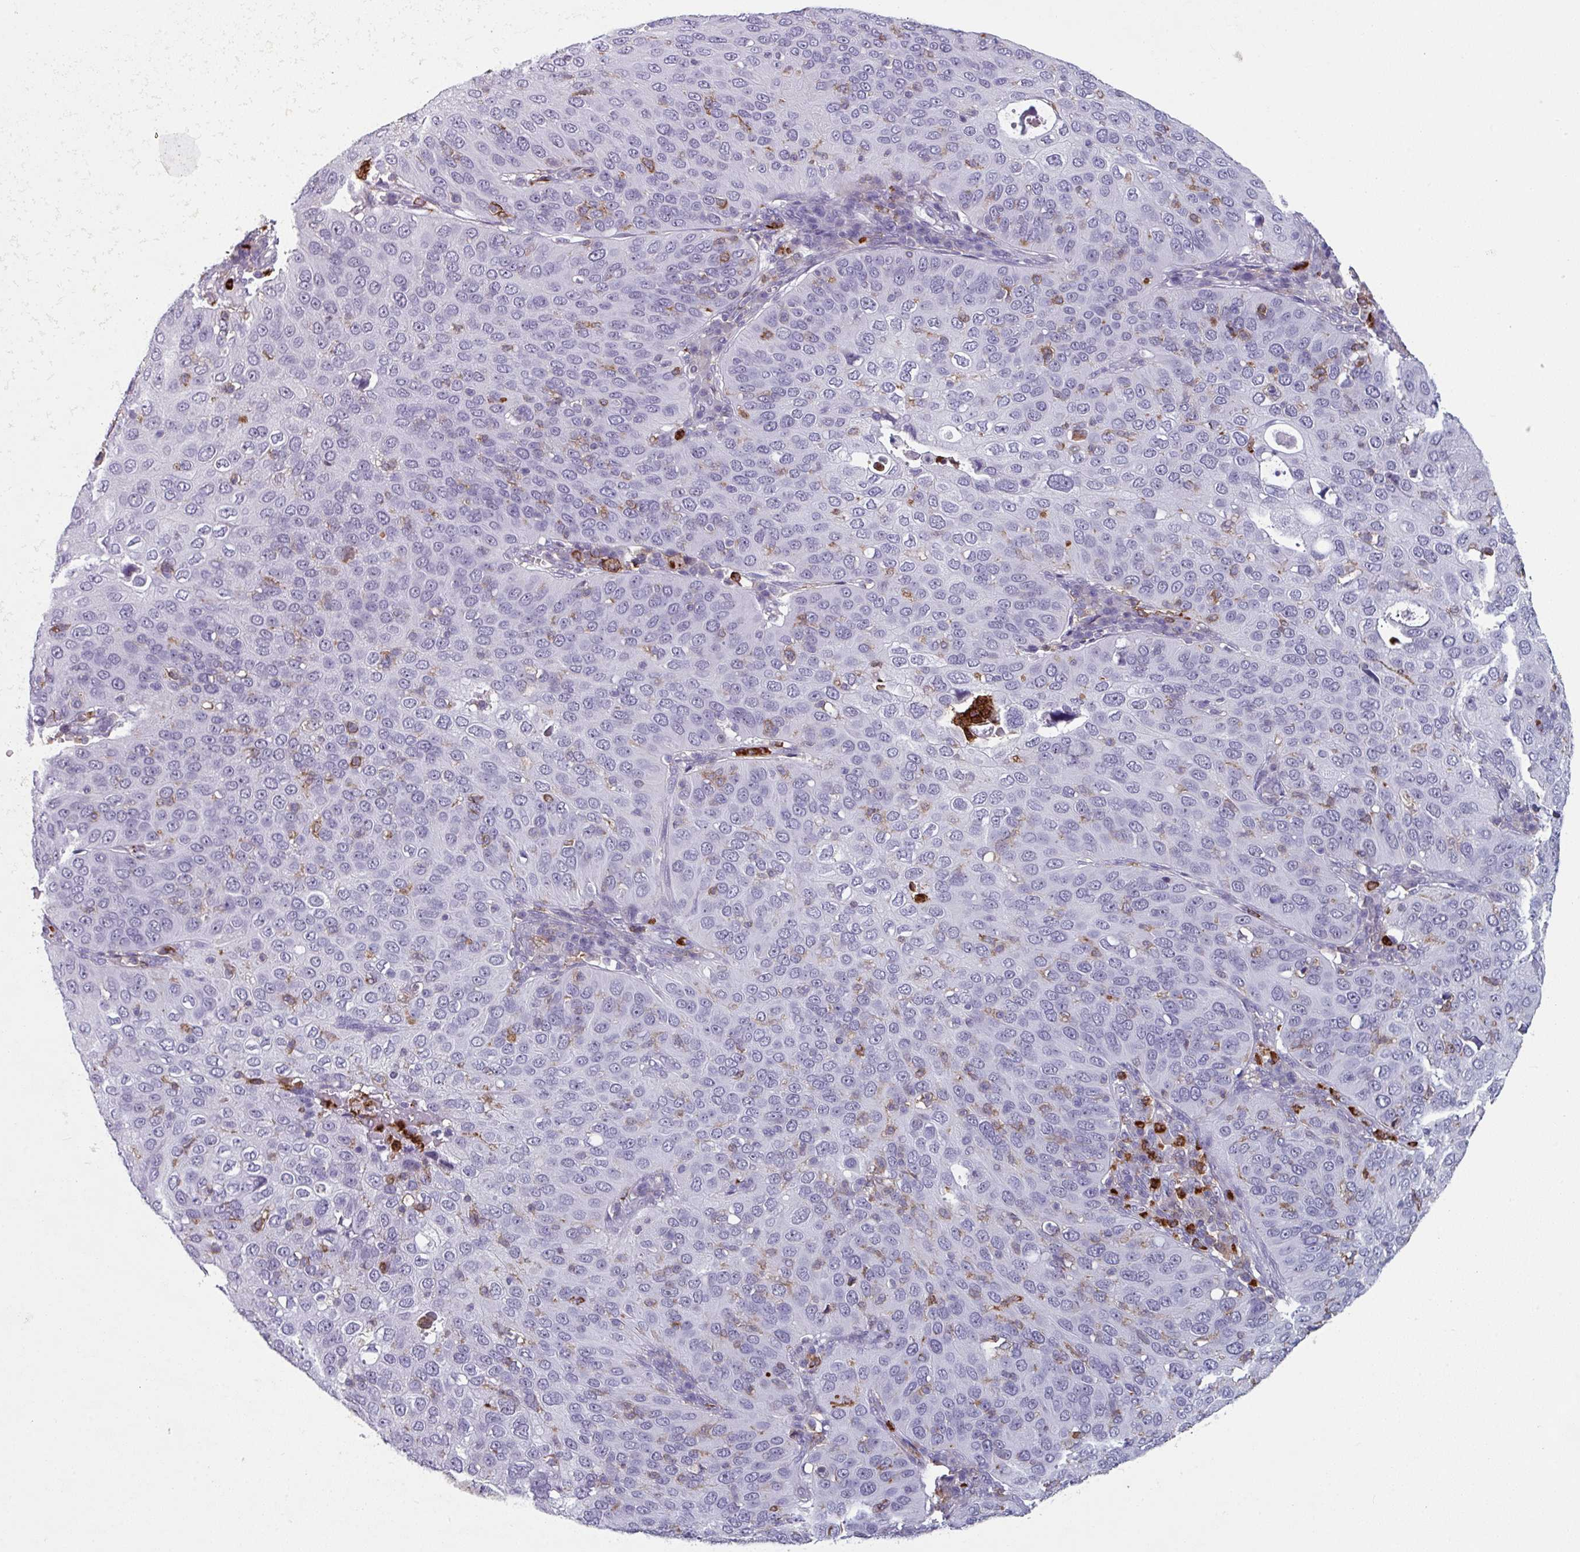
{"staining": {"intensity": "negative", "quantity": "none", "location": "none"}, "tissue": "cervical cancer", "cell_type": "Tumor cells", "image_type": "cancer", "snomed": [{"axis": "morphology", "description": "Squamous cell carcinoma, NOS"}, {"axis": "topography", "description": "Cervix"}], "caption": "This is an immunohistochemistry (IHC) histopathology image of human squamous cell carcinoma (cervical). There is no expression in tumor cells.", "gene": "EXOSC5", "patient": {"sex": "female", "age": 36}}